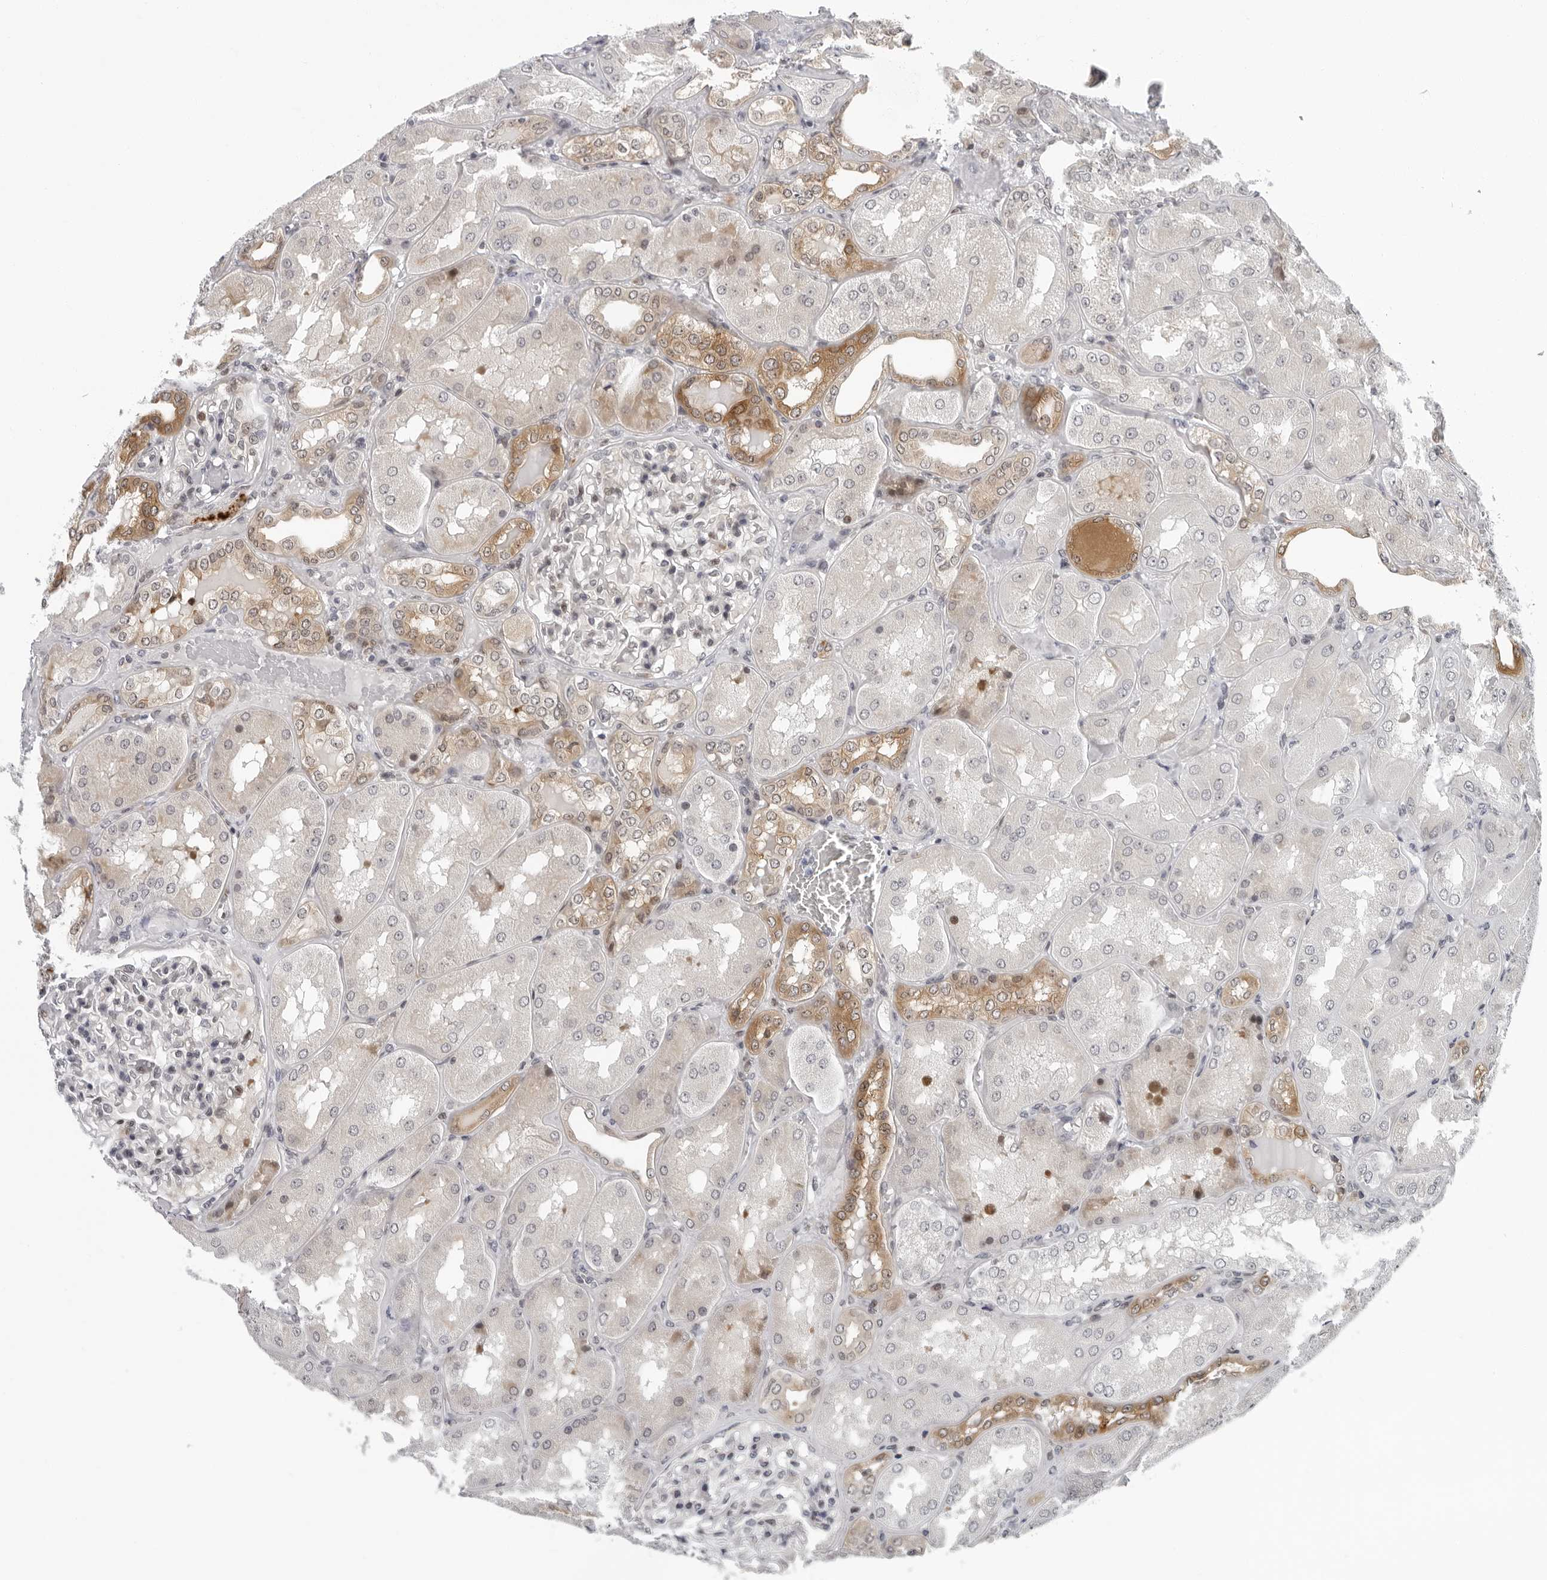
{"staining": {"intensity": "negative", "quantity": "none", "location": "none"}, "tissue": "kidney", "cell_type": "Cells in glomeruli", "image_type": "normal", "snomed": [{"axis": "morphology", "description": "Normal tissue, NOS"}, {"axis": "topography", "description": "Kidney"}], "caption": "The photomicrograph displays no staining of cells in glomeruli in benign kidney. (Stains: DAB immunohistochemistry with hematoxylin counter stain, Microscopy: brightfield microscopy at high magnification).", "gene": "PIP4K2C", "patient": {"sex": "female", "age": 56}}